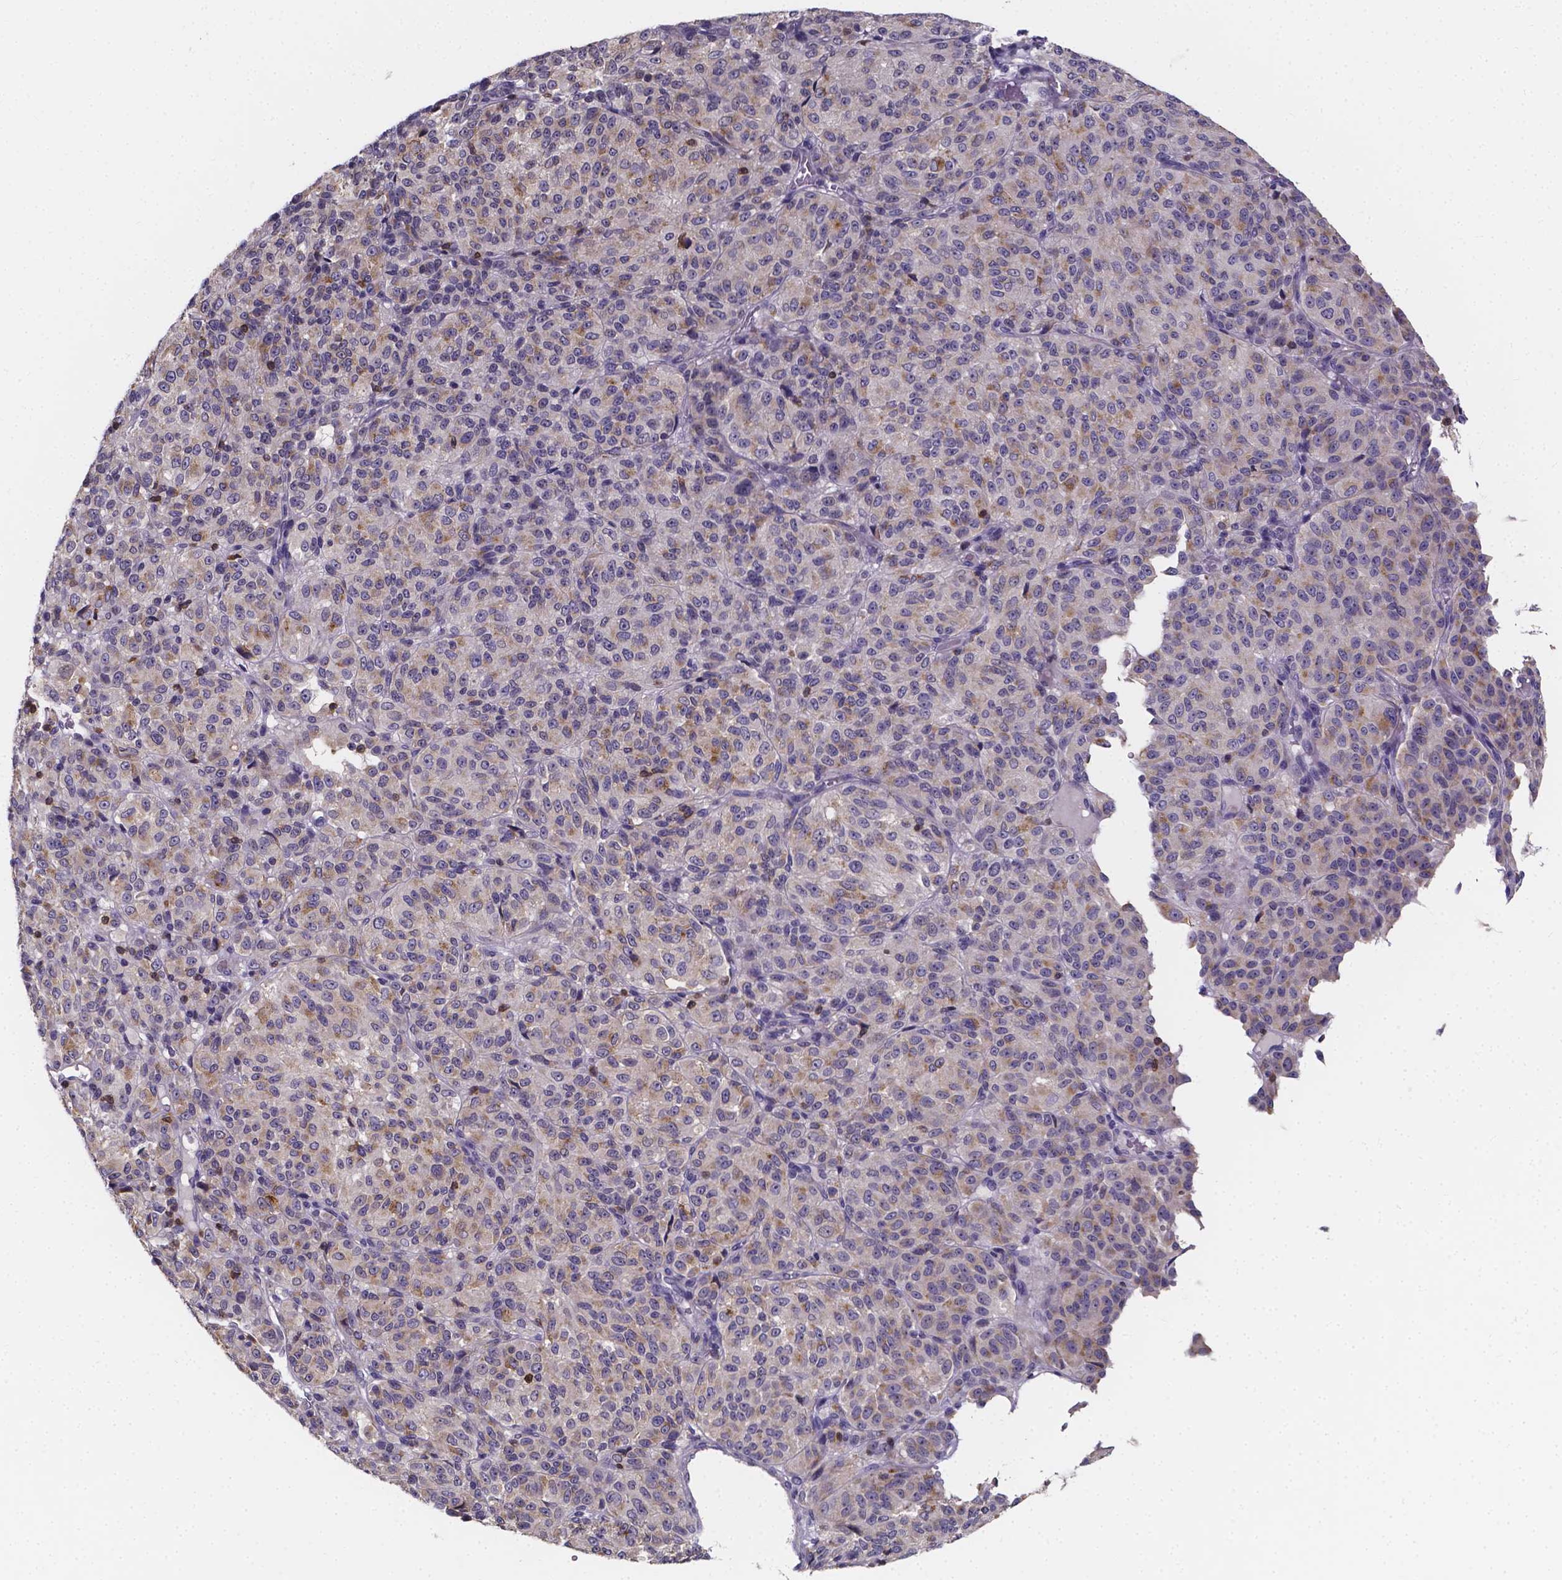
{"staining": {"intensity": "weak", "quantity": "25%-75%", "location": "cytoplasmic/membranous"}, "tissue": "melanoma", "cell_type": "Tumor cells", "image_type": "cancer", "snomed": [{"axis": "morphology", "description": "Malignant melanoma, Metastatic site"}, {"axis": "topography", "description": "Brain"}], "caption": "A high-resolution image shows immunohistochemistry staining of melanoma, which demonstrates weak cytoplasmic/membranous staining in approximately 25%-75% of tumor cells. (DAB IHC with brightfield microscopy, high magnification).", "gene": "THEMIS", "patient": {"sex": "female", "age": 56}}